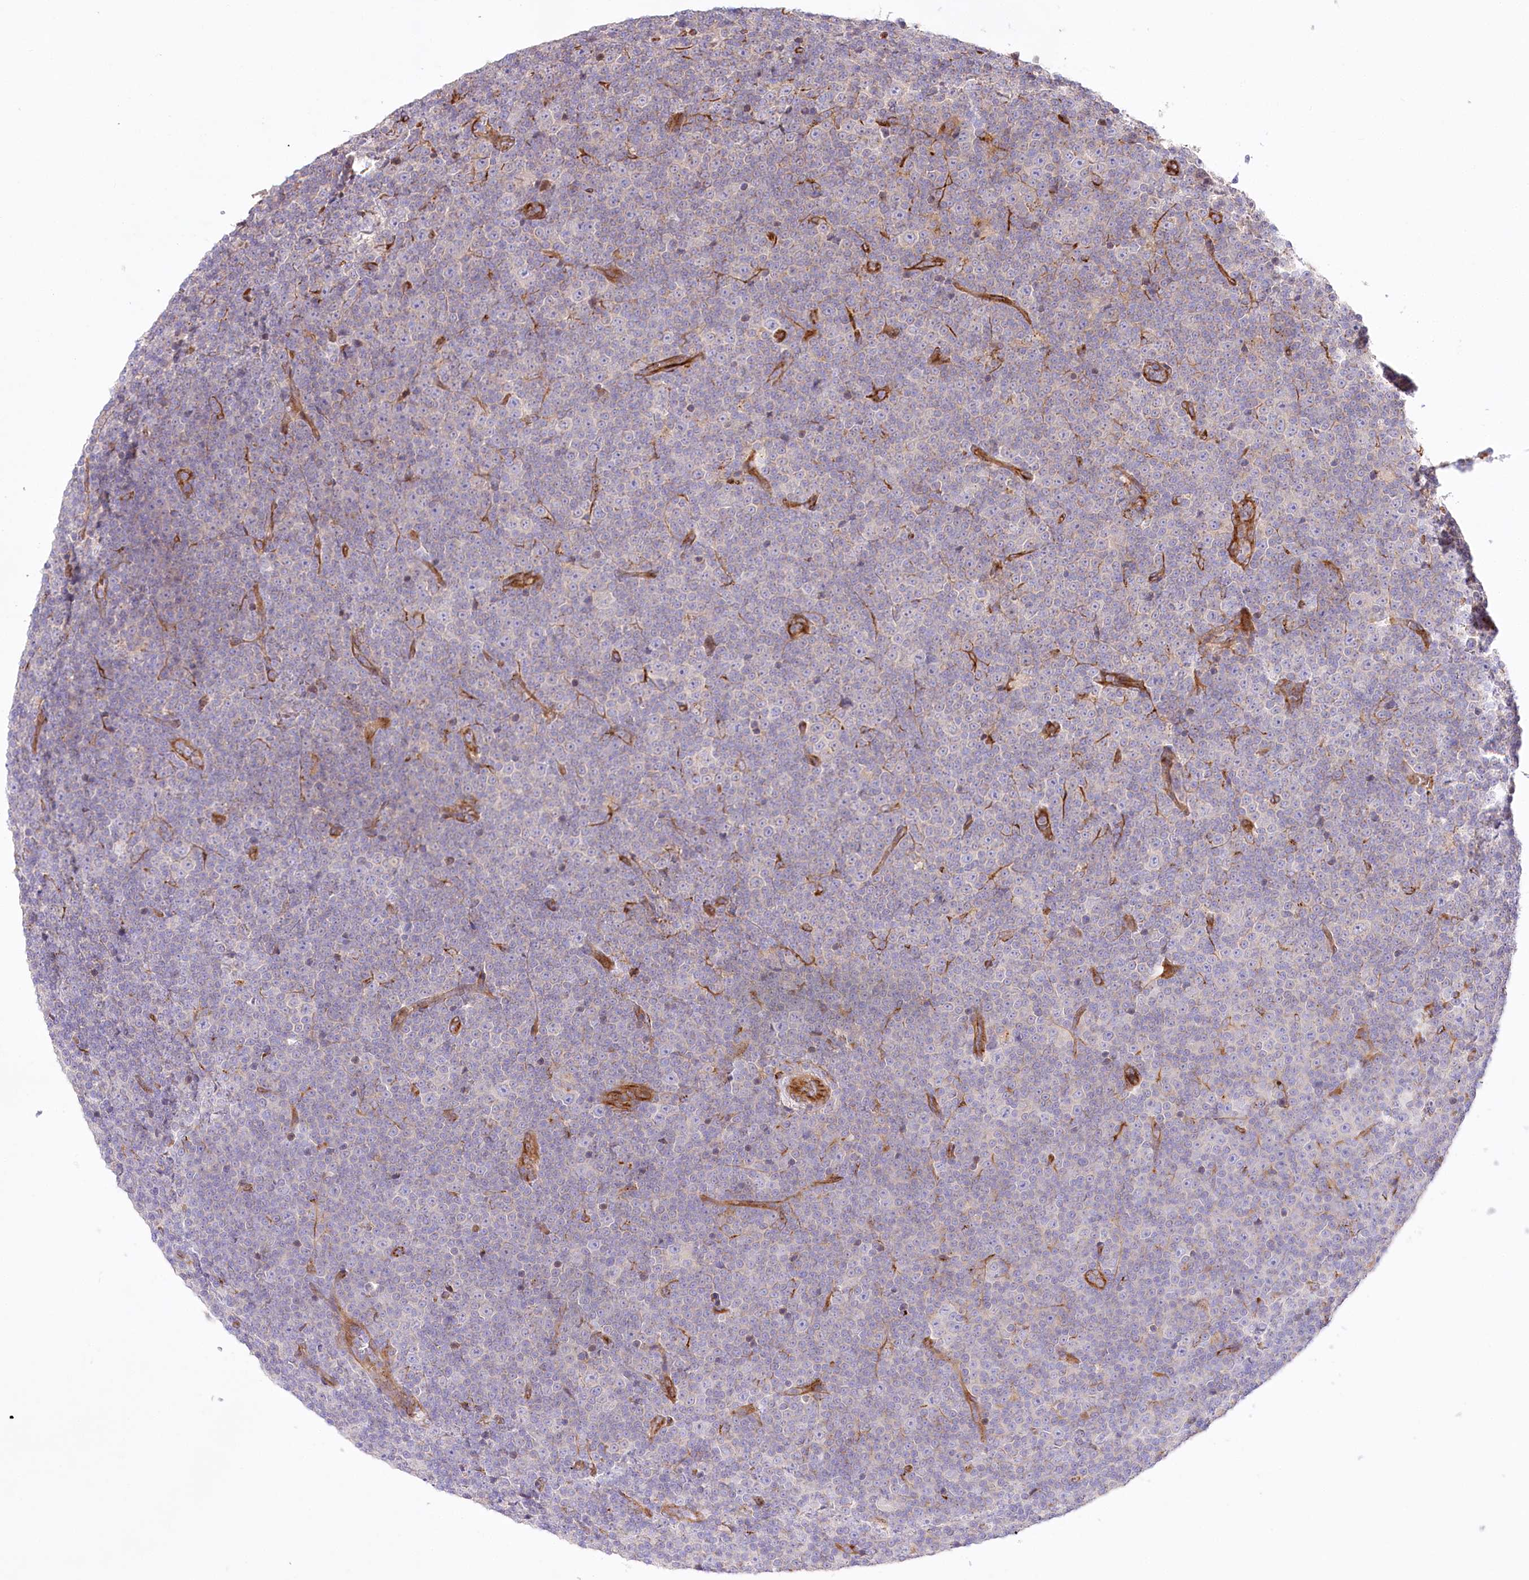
{"staining": {"intensity": "negative", "quantity": "none", "location": "none"}, "tissue": "lymphoma", "cell_type": "Tumor cells", "image_type": "cancer", "snomed": [{"axis": "morphology", "description": "Malignant lymphoma, non-Hodgkin's type, Low grade"}, {"axis": "topography", "description": "Lymph node"}], "caption": "The immunohistochemistry (IHC) image has no significant staining in tumor cells of lymphoma tissue.", "gene": "ABRAXAS2", "patient": {"sex": "female", "age": 67}}